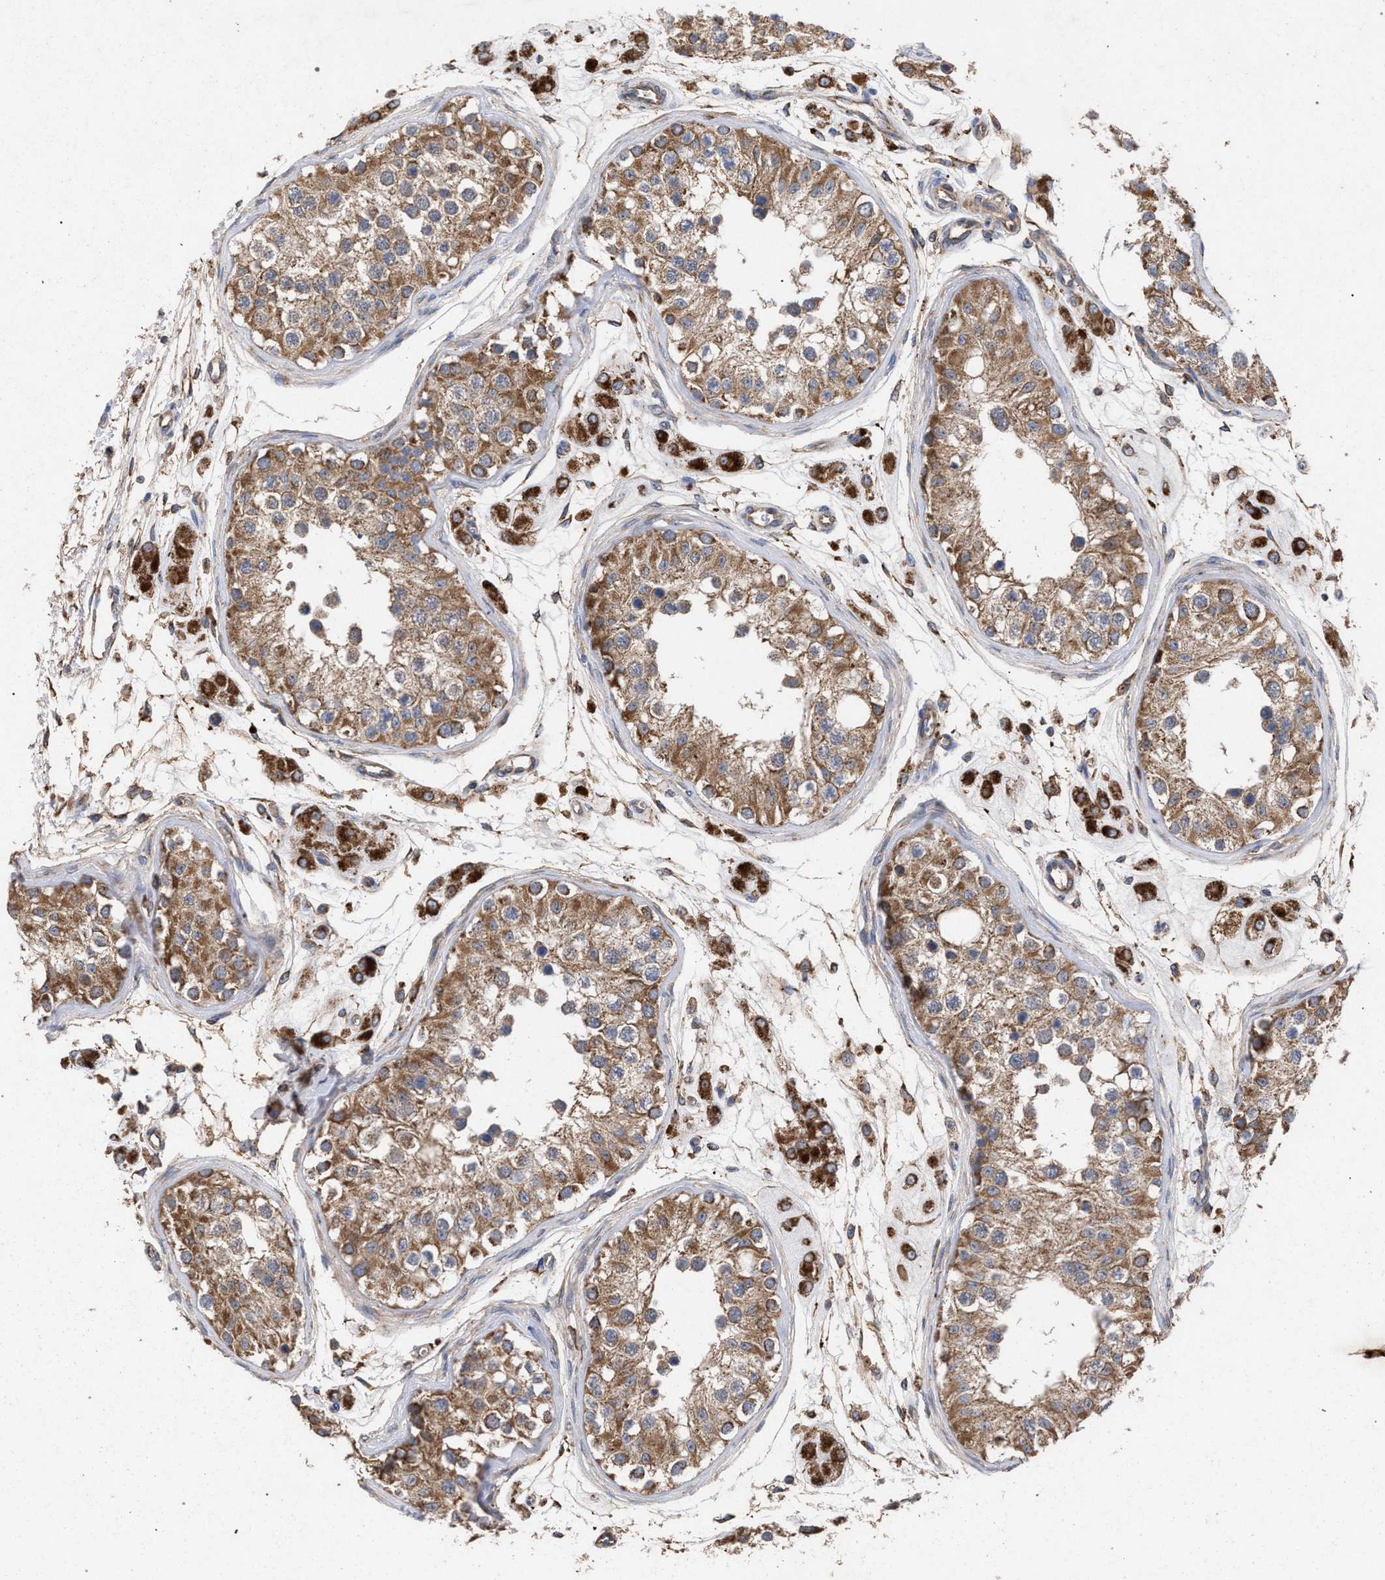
{"staining": {"intensity": "moderate", "quantity": ">75%", "location": "cytoplasmic/membranous"}, "tissue": "testis", "cell_type": "Cells in seminiferous ducts", "image_type": "normal", "snomed": [{"axis": "morphology", "description": "Normal tissue, NOS"}, {"axis": "morphology", "description": "Adenocarcinoma, metastatic, NOS"}, {"axis": "topography", "description": "Testis"}], "caption": "Immunohistochemical staining of normal testis displays >75% levels of moderate cytoplasmic/membranous protein expression in about >75% of cells in seminiferous ducts. The protein of interest is stained brown, and the nuclei are stained in blue (DAB IHC with brightfield microscopy, high magnification).", "gene": "BCL2L12", "patient": {"sex": "male", "age": 26}}